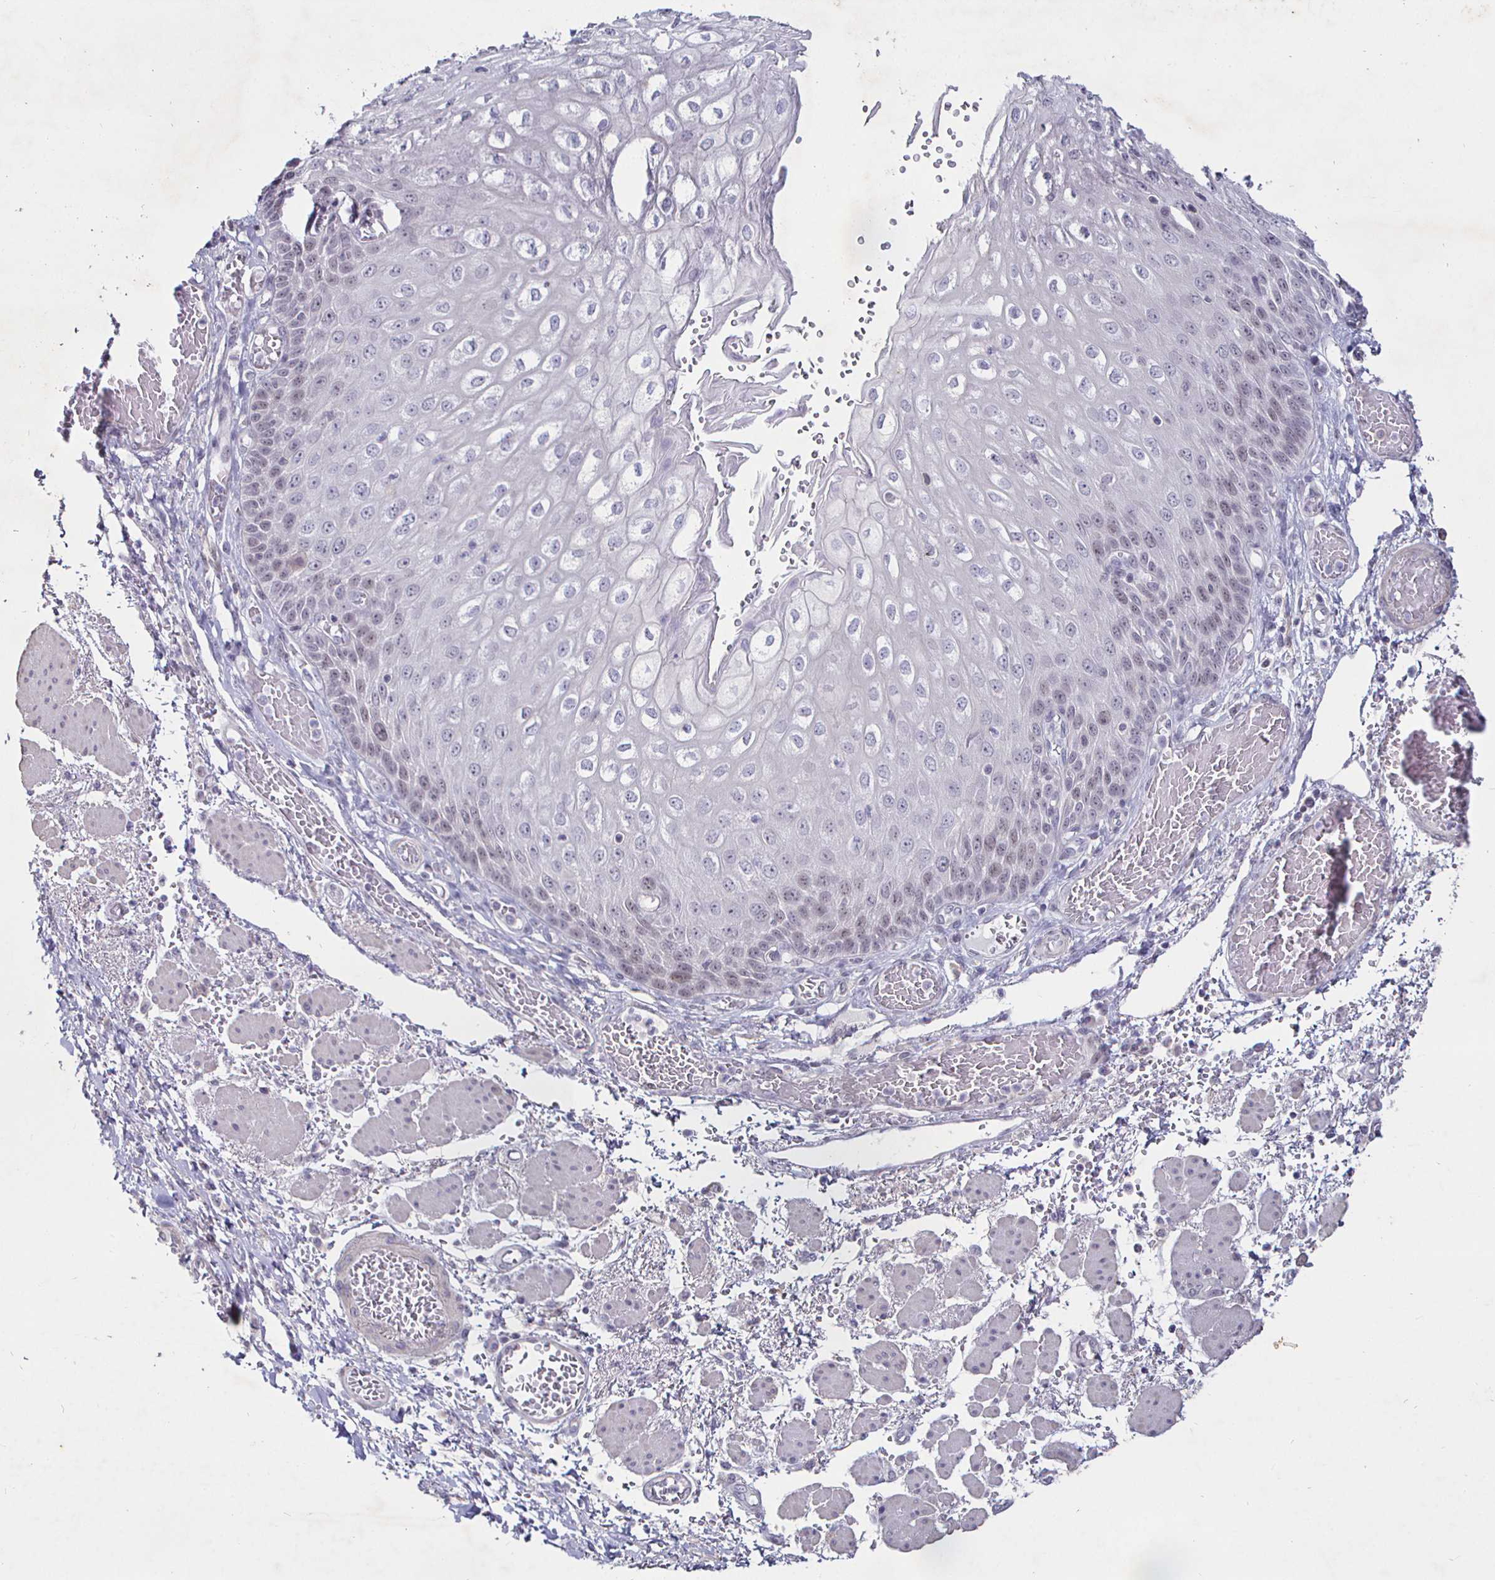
{"staining": {"intensity": "weak", "quantity": "25%-75%", "location": "nuclear"}, "tissue": "esophagus", "cell_type": "Squamous epithelial cells", "image_type": "normal", "snomed": [{"axis": "morphology", "description": "Normal tissue, NOS"}, {"axis": "morphology", "description": "Adenocarcinoma, NOS"}, {"axis": "topography", "description": "Esophagus"}], "caption": "A photomicrograph of esophagus stained for a protein demonstrates weak nuclear brown staining in squamous epithelial cells.", "gene": "MLH1", "patient": {"sex": "male", "age": 81}}